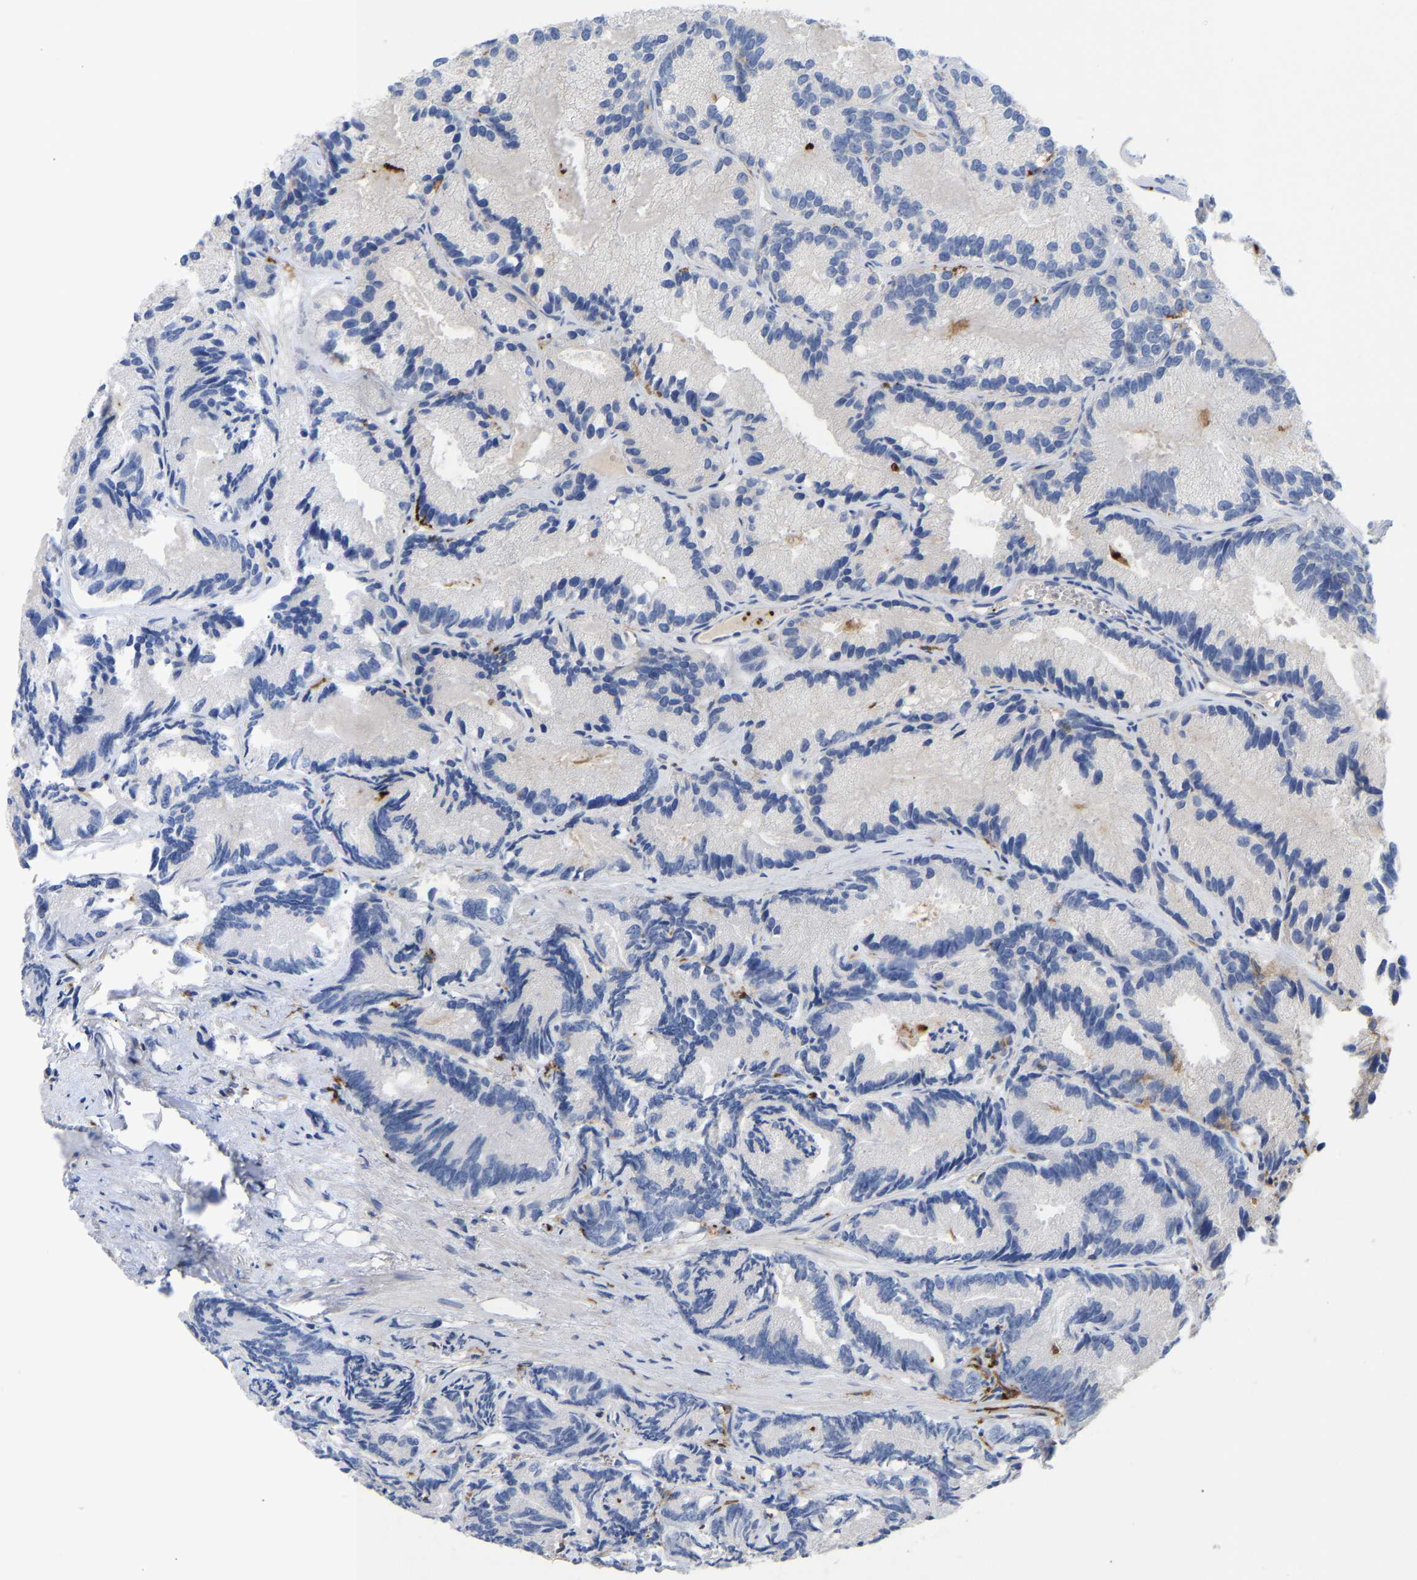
{"staining": {"intensity": "negative", "quantity": "none", "location": "none"}, "tissue": "prostate cancer", "cell_type": "Tumor cells", "image_type": "cancer", "snomed": [{"axis": "morphology", "description": "Adenocarcinoma, Low grade"}, {"axis": "topography", "description": "Prostate"}], "caption": "Immunohistochemical staining of low-grade adenocarcinoma (prostate) shows no significant positivity in tumor cells. Nuclei are stained in blue.", "gene": "FGF18", "patient": {"sex": "male", "age": 89}}